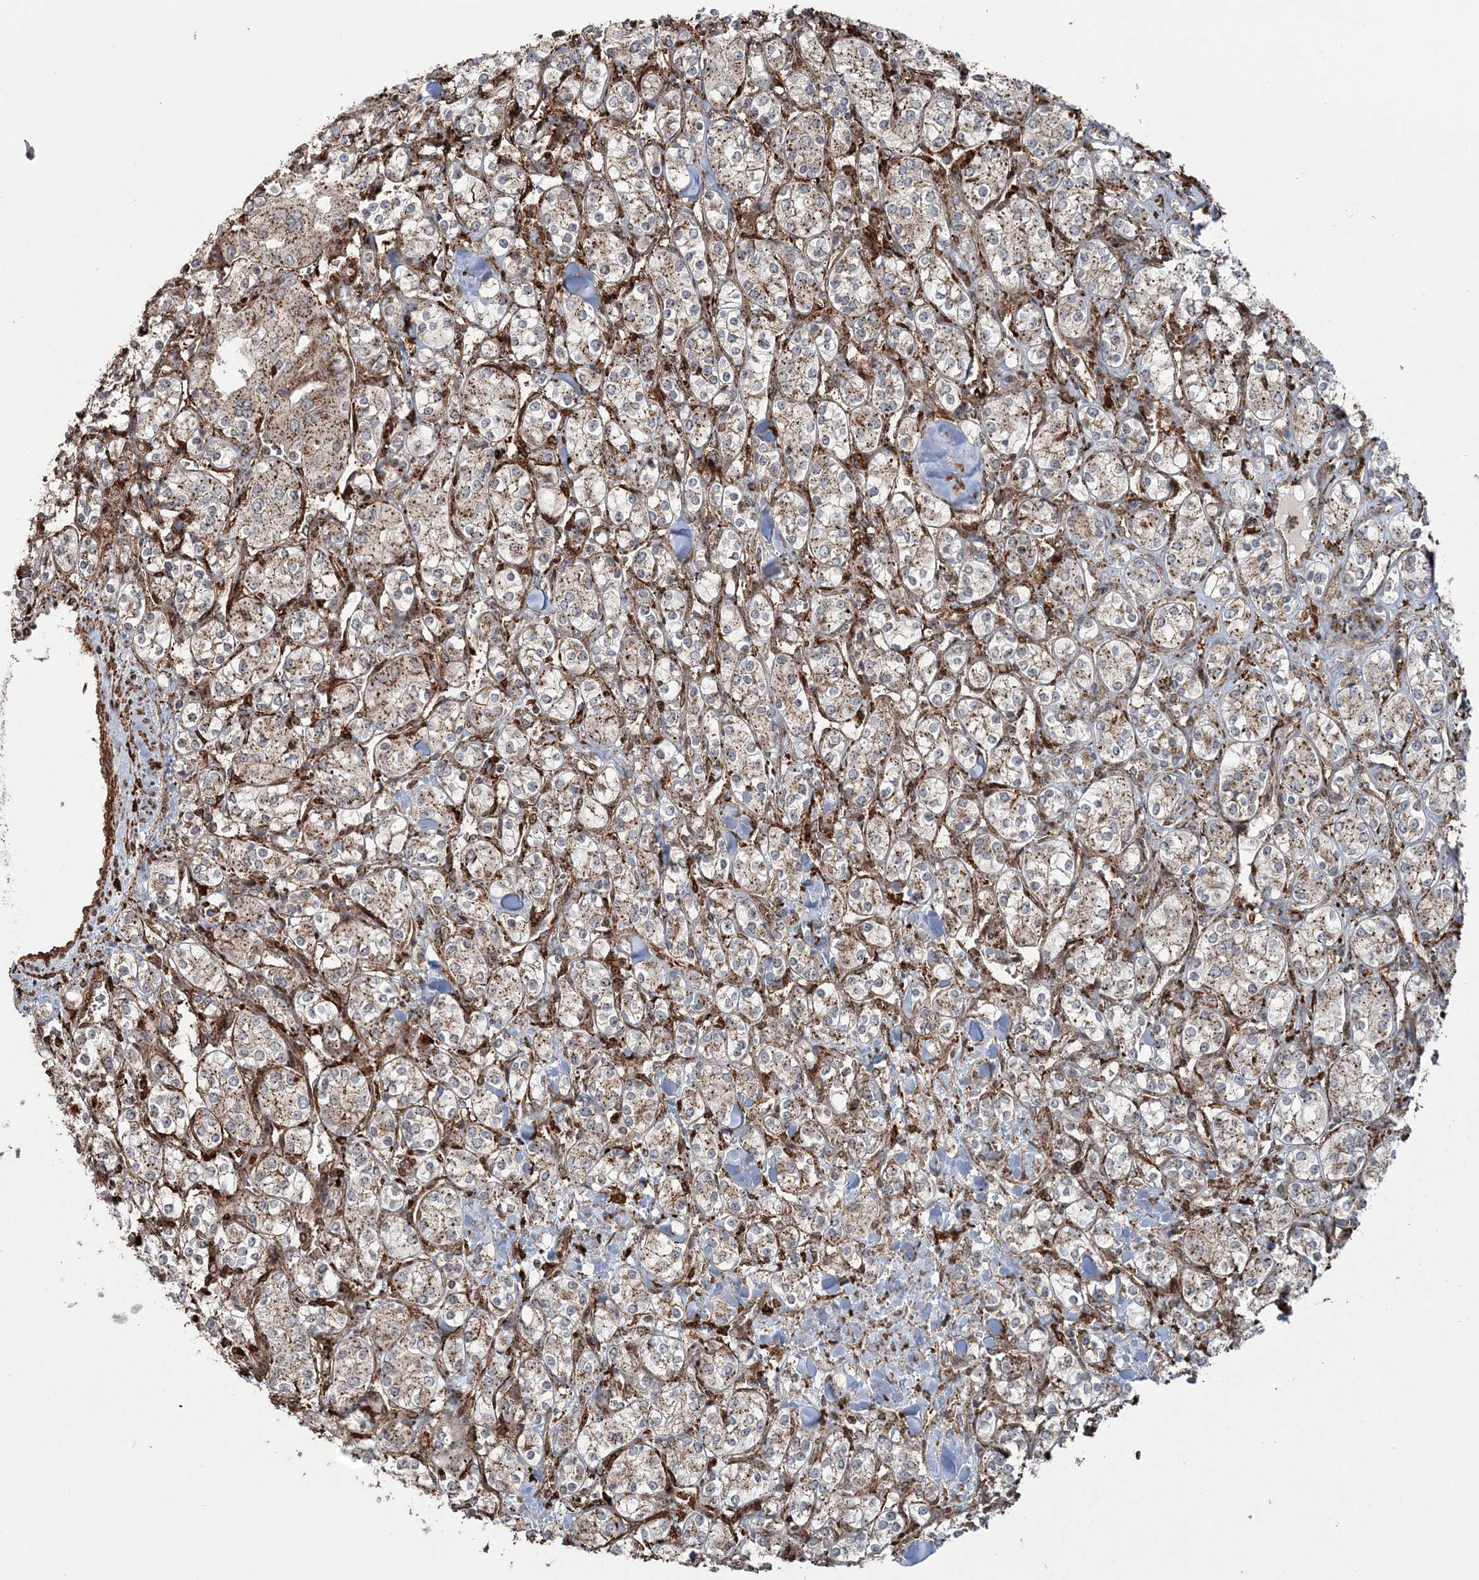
{"staining": {"intensity": "moderate", "quantity": ">75%", "location": "cytoplasmic/membranous"}, "tissue": "renal cancer", "cell_type": "Tumor cells", "image_type": "cancer", "snomed": [{"axis": "morphology", "description": "Adenocarcinoma, NOS"}, {"axis": "topography", "description": "Kidney"}], "caption": "A medium amount of moderate cytoplasmic/membranous staining is seen in approximately >75% of tumor cells in renal cancer (adenocarcinoma) tissue.", "gene": "TRAF3IP2", "patient": {"sex": "male", "age": 77}}